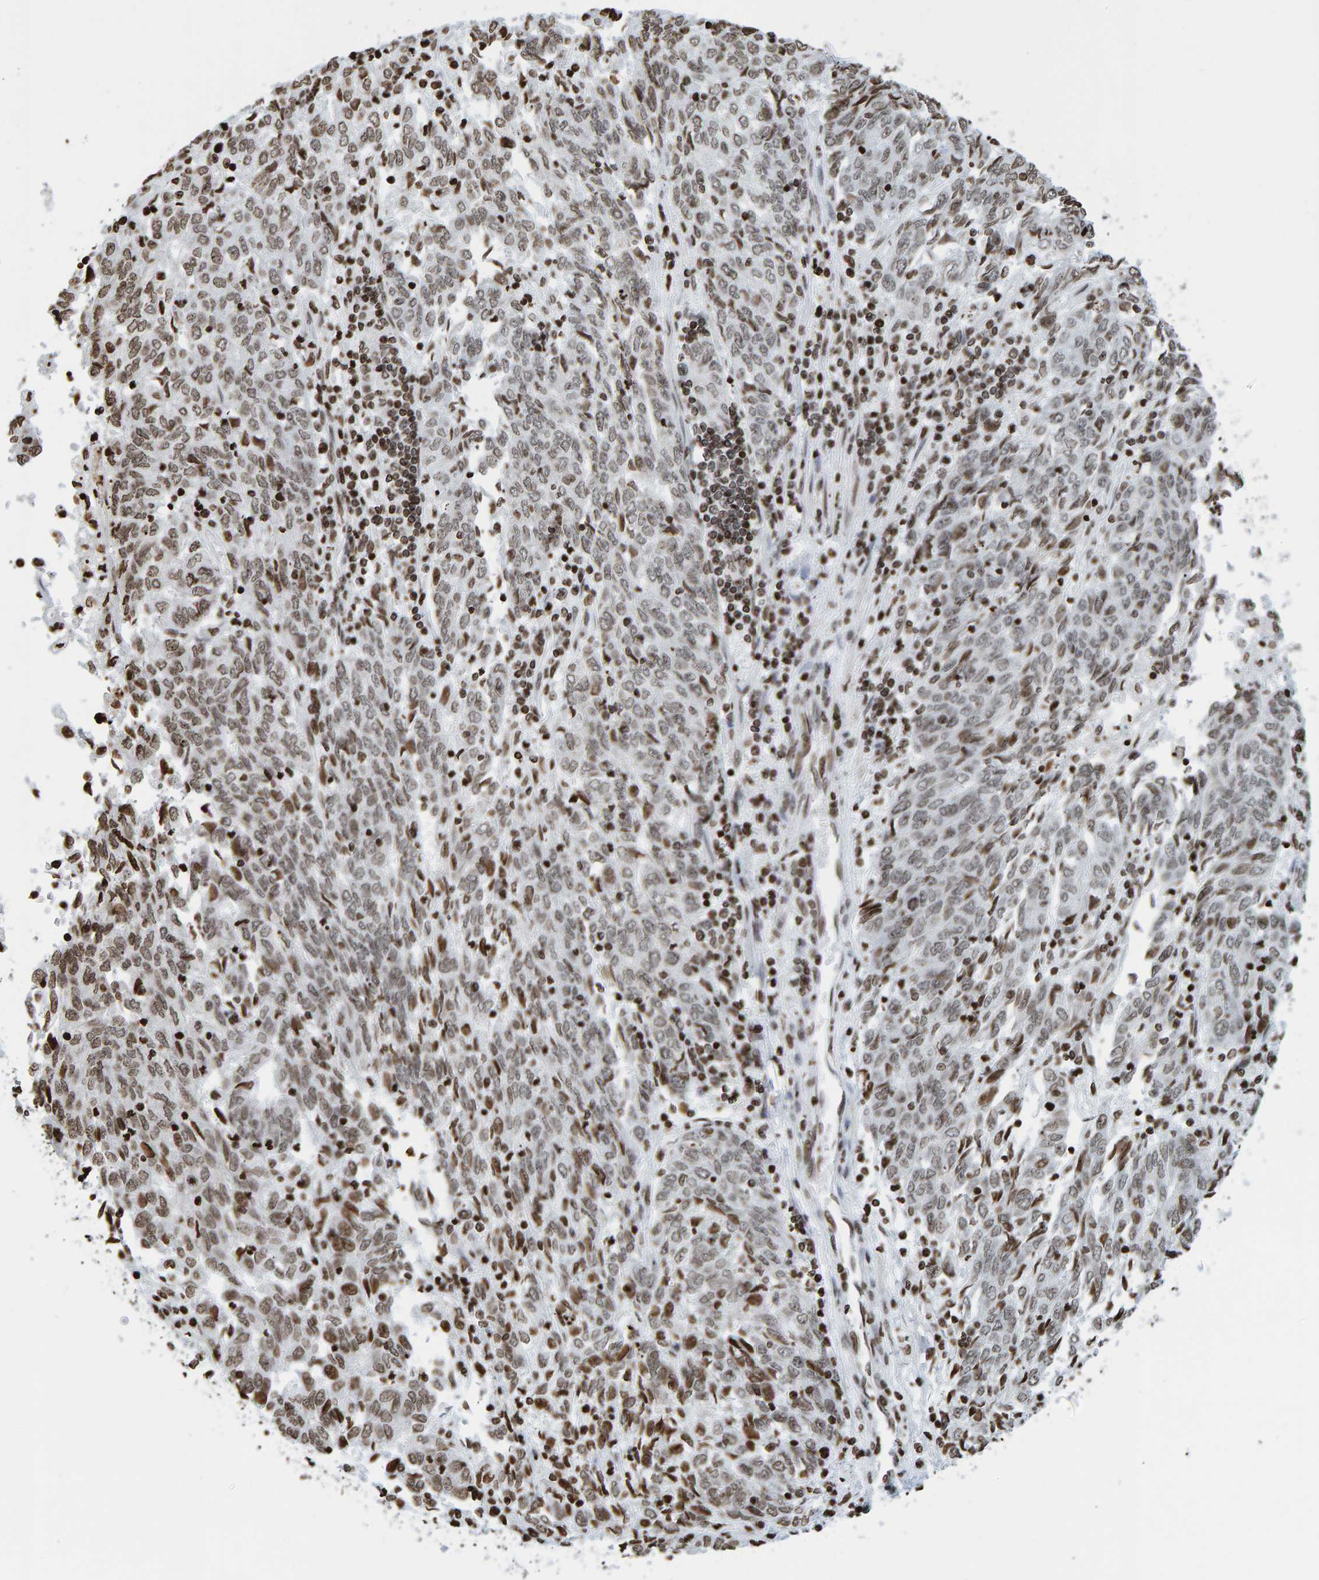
{"staining": {"intensity": "moderate", "quantity": "<25%", "location": "nuclear"}, "tissue": "endometrial cancer", "cell_type": "Tumor cells", "image_type": "cancer", "snomed": [{"axis": "morphology", "description": "Adenocarcinoma, NOS"}, {"axis": "topography", "description": "Endometrium"}], "caption": "Adenocarcinoma (endometrial) stained for a protein displays moderate nuclear positivity in tumor cells.", "gene": "BRF2", "patient": {"sex": "female", "age": 80}}